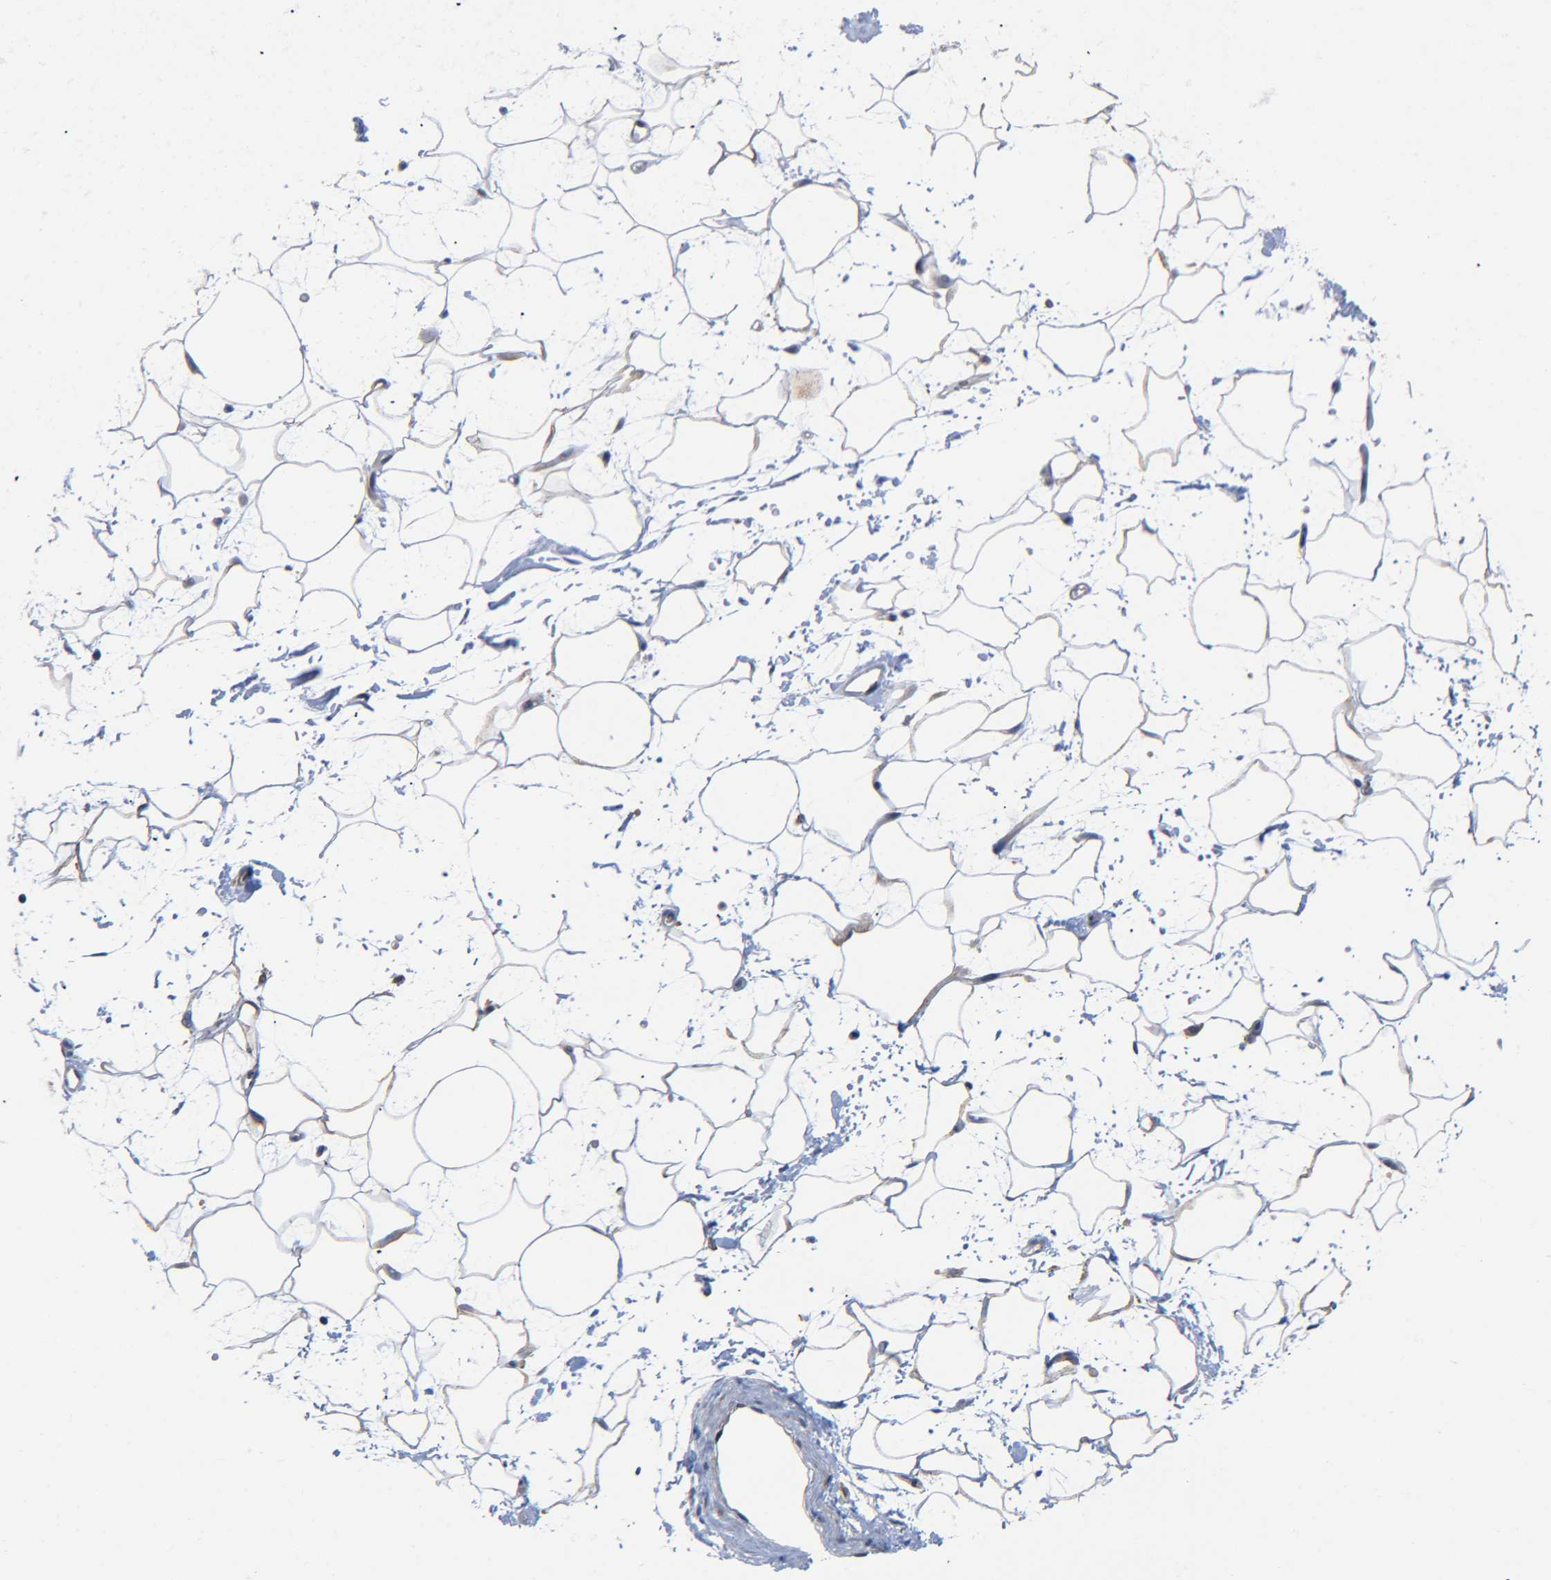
{"staining": {"intensity": "weak", "quantity": "<25%", "location": "cytoplasmic/membranous"}, "tissue": "adipose tissue", "cell_type": "Adipocytes", "image_type": "normal", "snomed": [{"axis": "morphology", "description": "Normal tissue, NOS"}, {"axis": "topography", "description": "Soft tissue"}], "caption": "Micrograph shows no protein expression in adipocytes of unremarkable adipose tissue.", "gene": "CMTM1", "patient": {"sex": "male", "age": 72}}